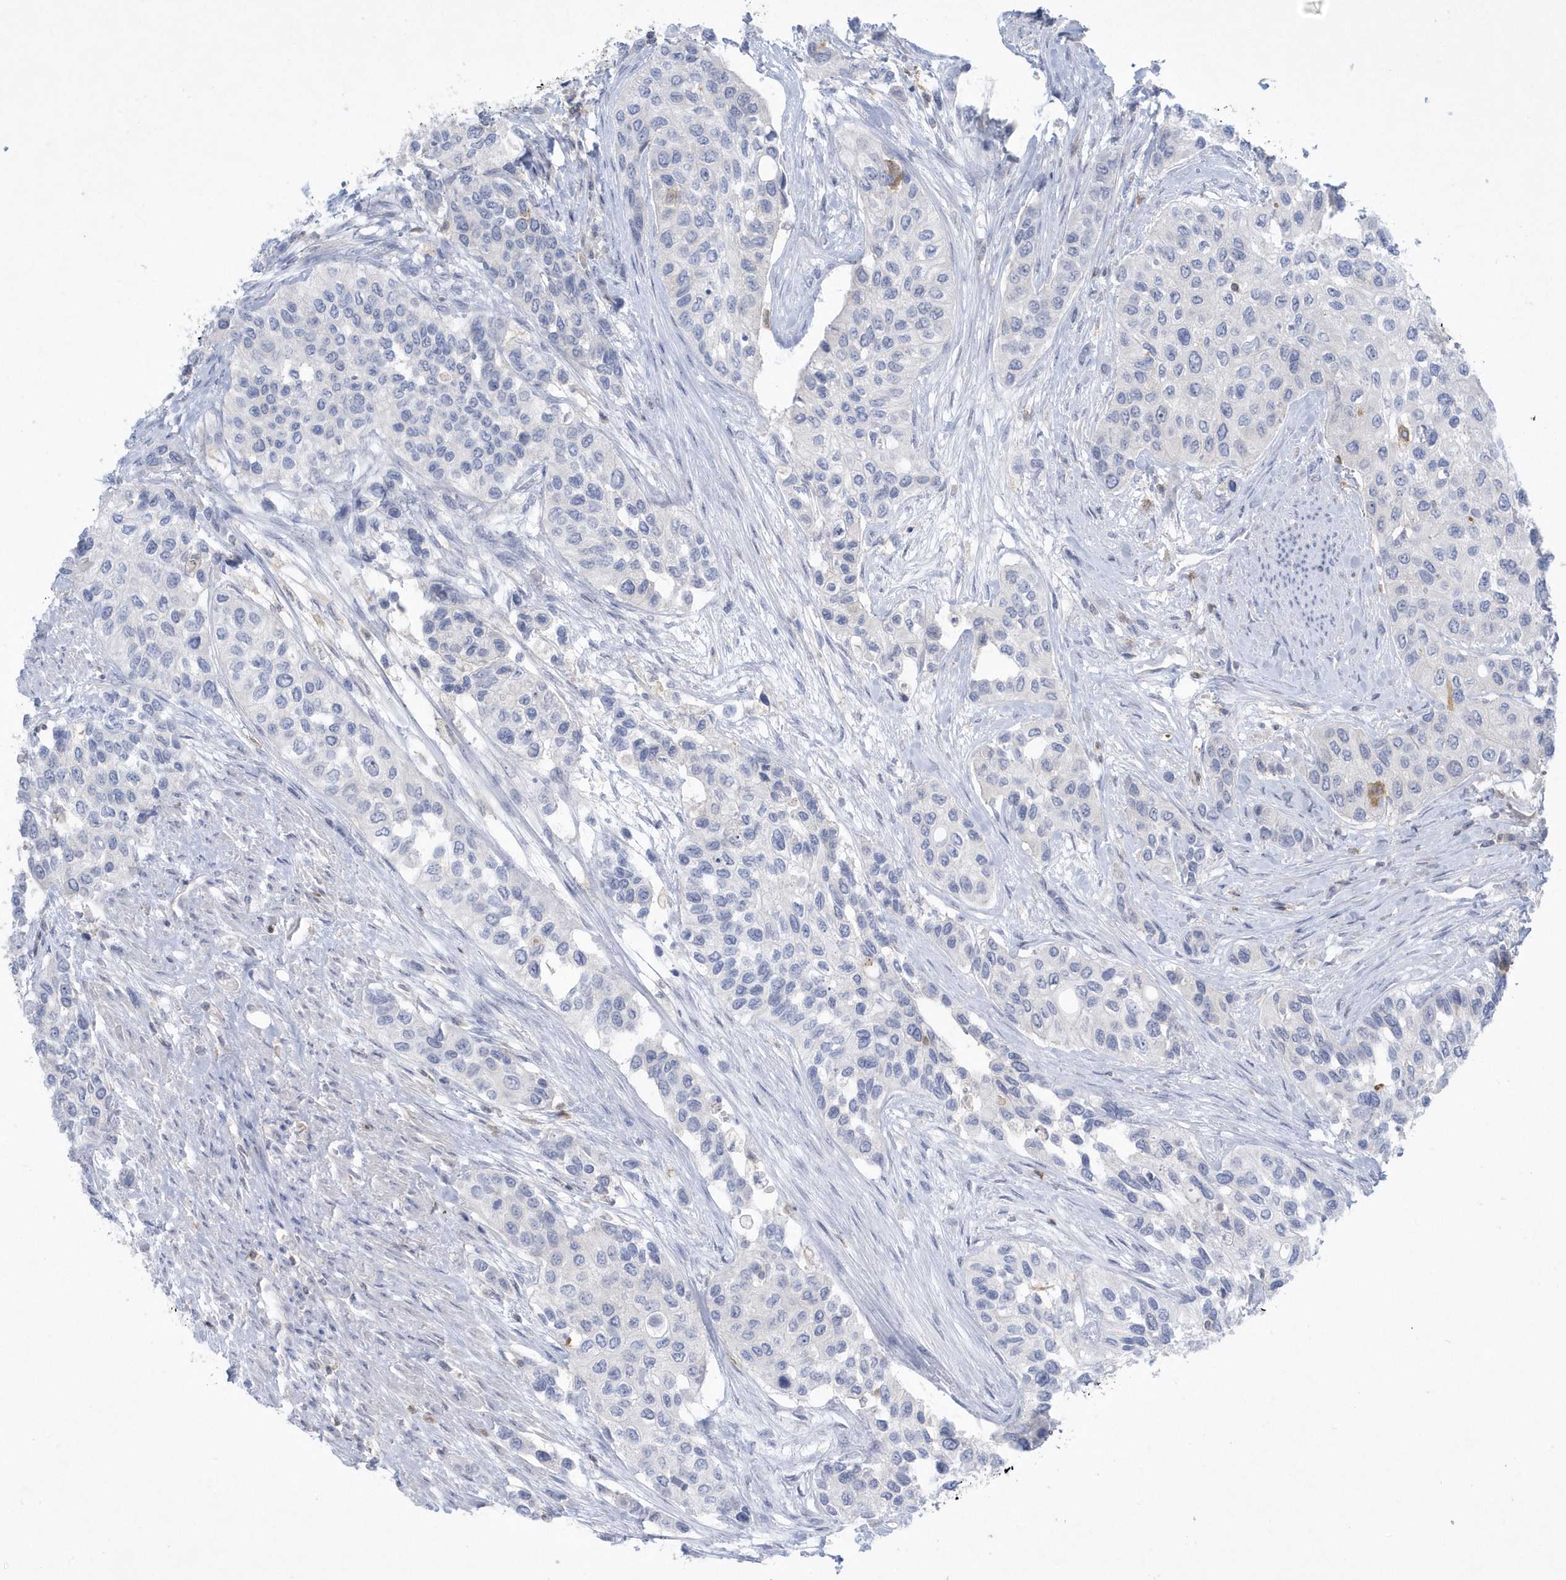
{"staining": {"intensity": "negative", "quantity": "none", "location": "none"}, "tissue": "urothelial cancer", "cell_type": "Tumor cells", "image_type": "cancer", "snomed": [{"axis": "morphology", "description": "Normal tissue, NOS"}, {"axis": "morphology", "description": "Urothelial carcinoma, High grade"}, {"axis": "topography", "description": "Vascular tissue"}, {"axis": "topography", "description": "Urinary bladder"}], "caption": "The photomicrograph demonstrates no significant expression in tumor cells of urothelial carcinoma (high-grade). (DAB immunohistochemistry (IHC) visualized using brightfield microscopy, high magnification).", "gene": "PSD4", "patient": {"sex": "female", "age": 56}}